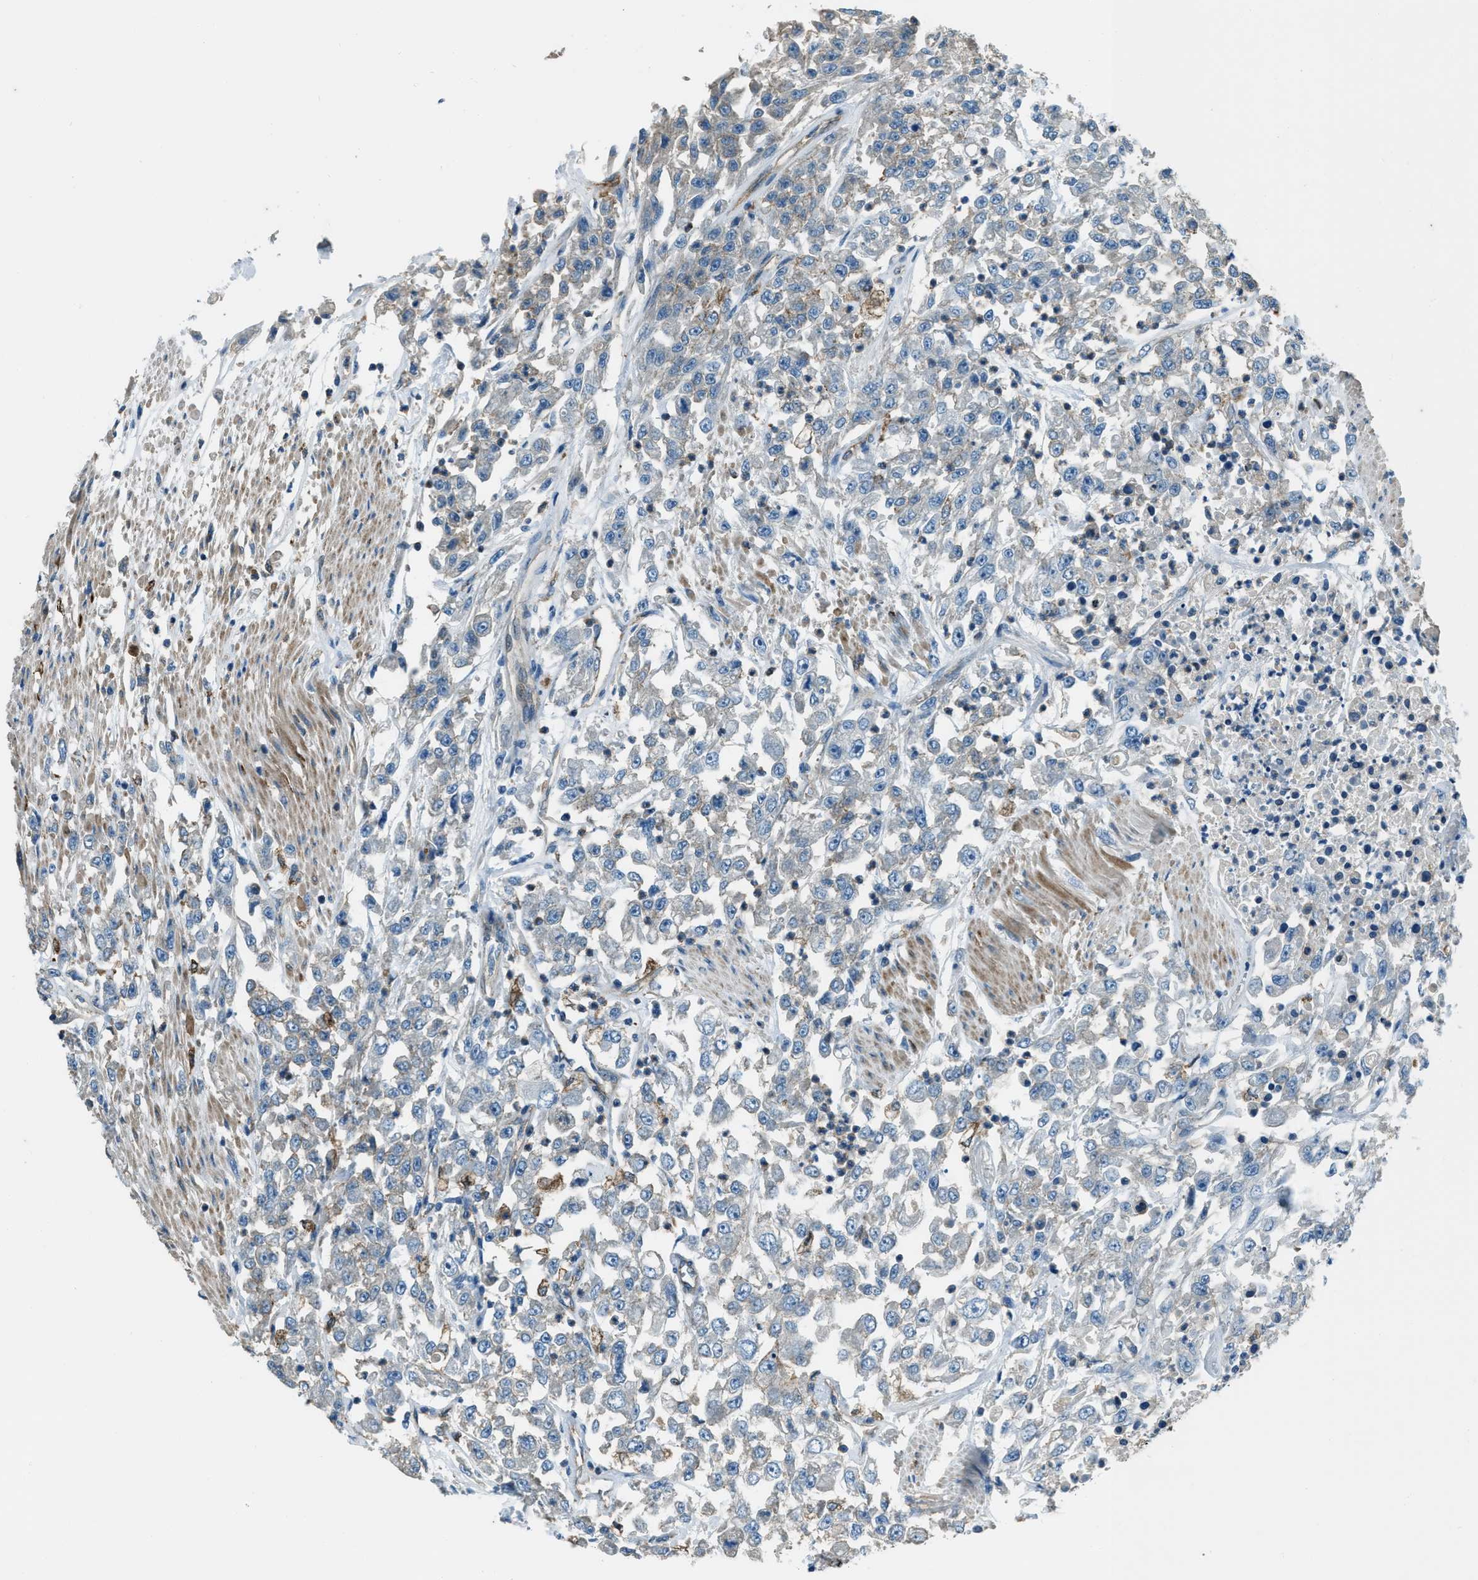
{"staining": {"intensity": "negative", "quantity": "none", "location": "none"}, "tissue": "urothelial cancer", "cell_type": "Tumor cells", "image_type": "cancer", "snomed": [{"axis": "morphology", "description": "Urothelial carcinoma, High grade"}, {"axis": "topography", "description": "Urinary bladder"}], "caption": "Immunohistochemistry (IHC) micrograph of human urothelial carcinoma (high-grade) stained for a protein (brown), which demonstrates no staining in tumor cells.", "gene": "SVIL", "patient": {"sex": "male", "age": 46}}